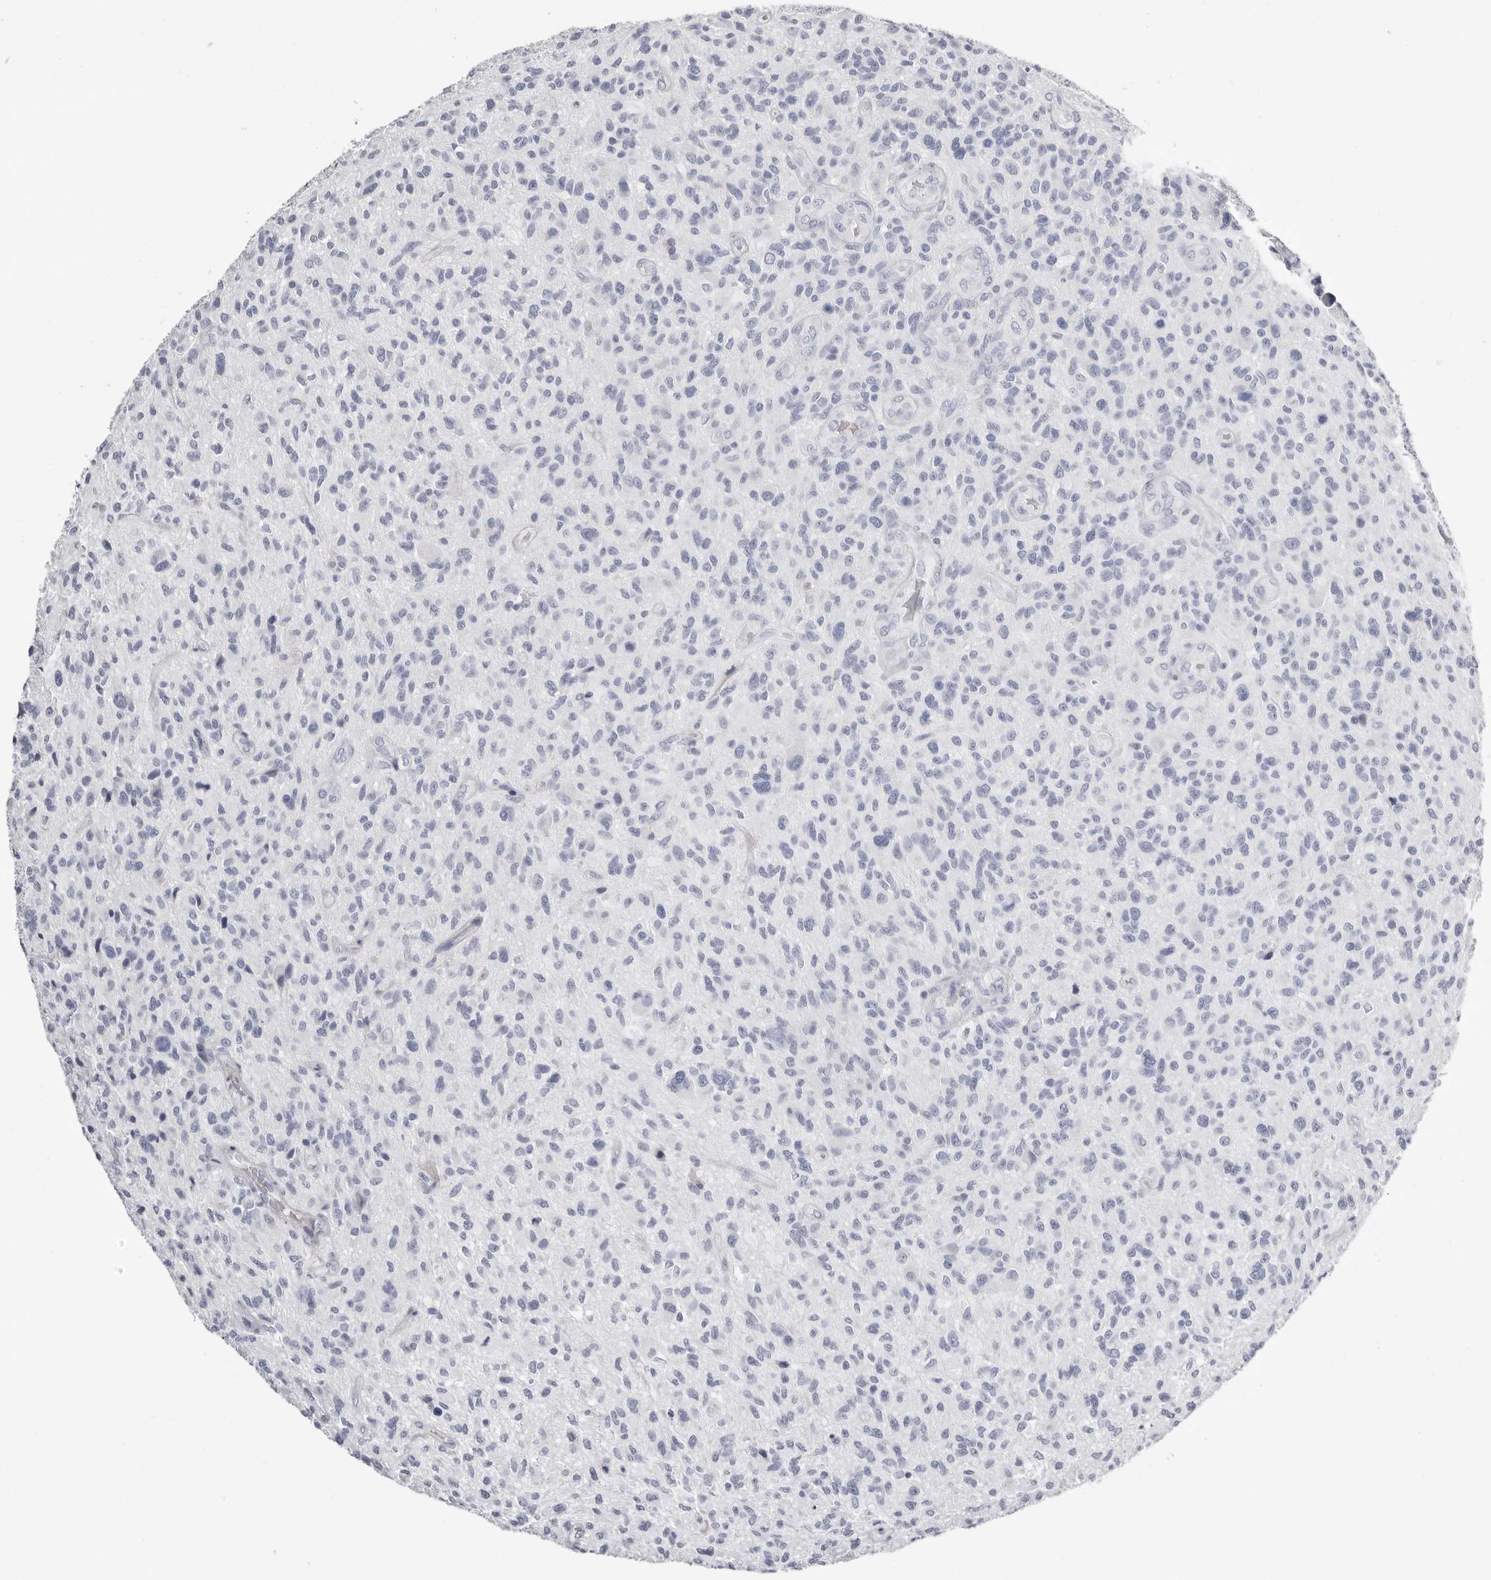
{"staining": {"intensity": "negative", "quantity": "none", "location": "none"}, "tissue": "glioma", "cell_type": "Tumor cells", "image_type": "cancer", "snomed": [{"axis": "morphology", "description": "Glioma, malignant, High grade"}, {"axis": "topography", "description": "Brain"}], "caption": "An image of malignant glioma (high-grade) stained for a protein reveals no brown staining in tumor cells.", "gene": "LPO", "patient": {"sex": "male", "age": 47}}